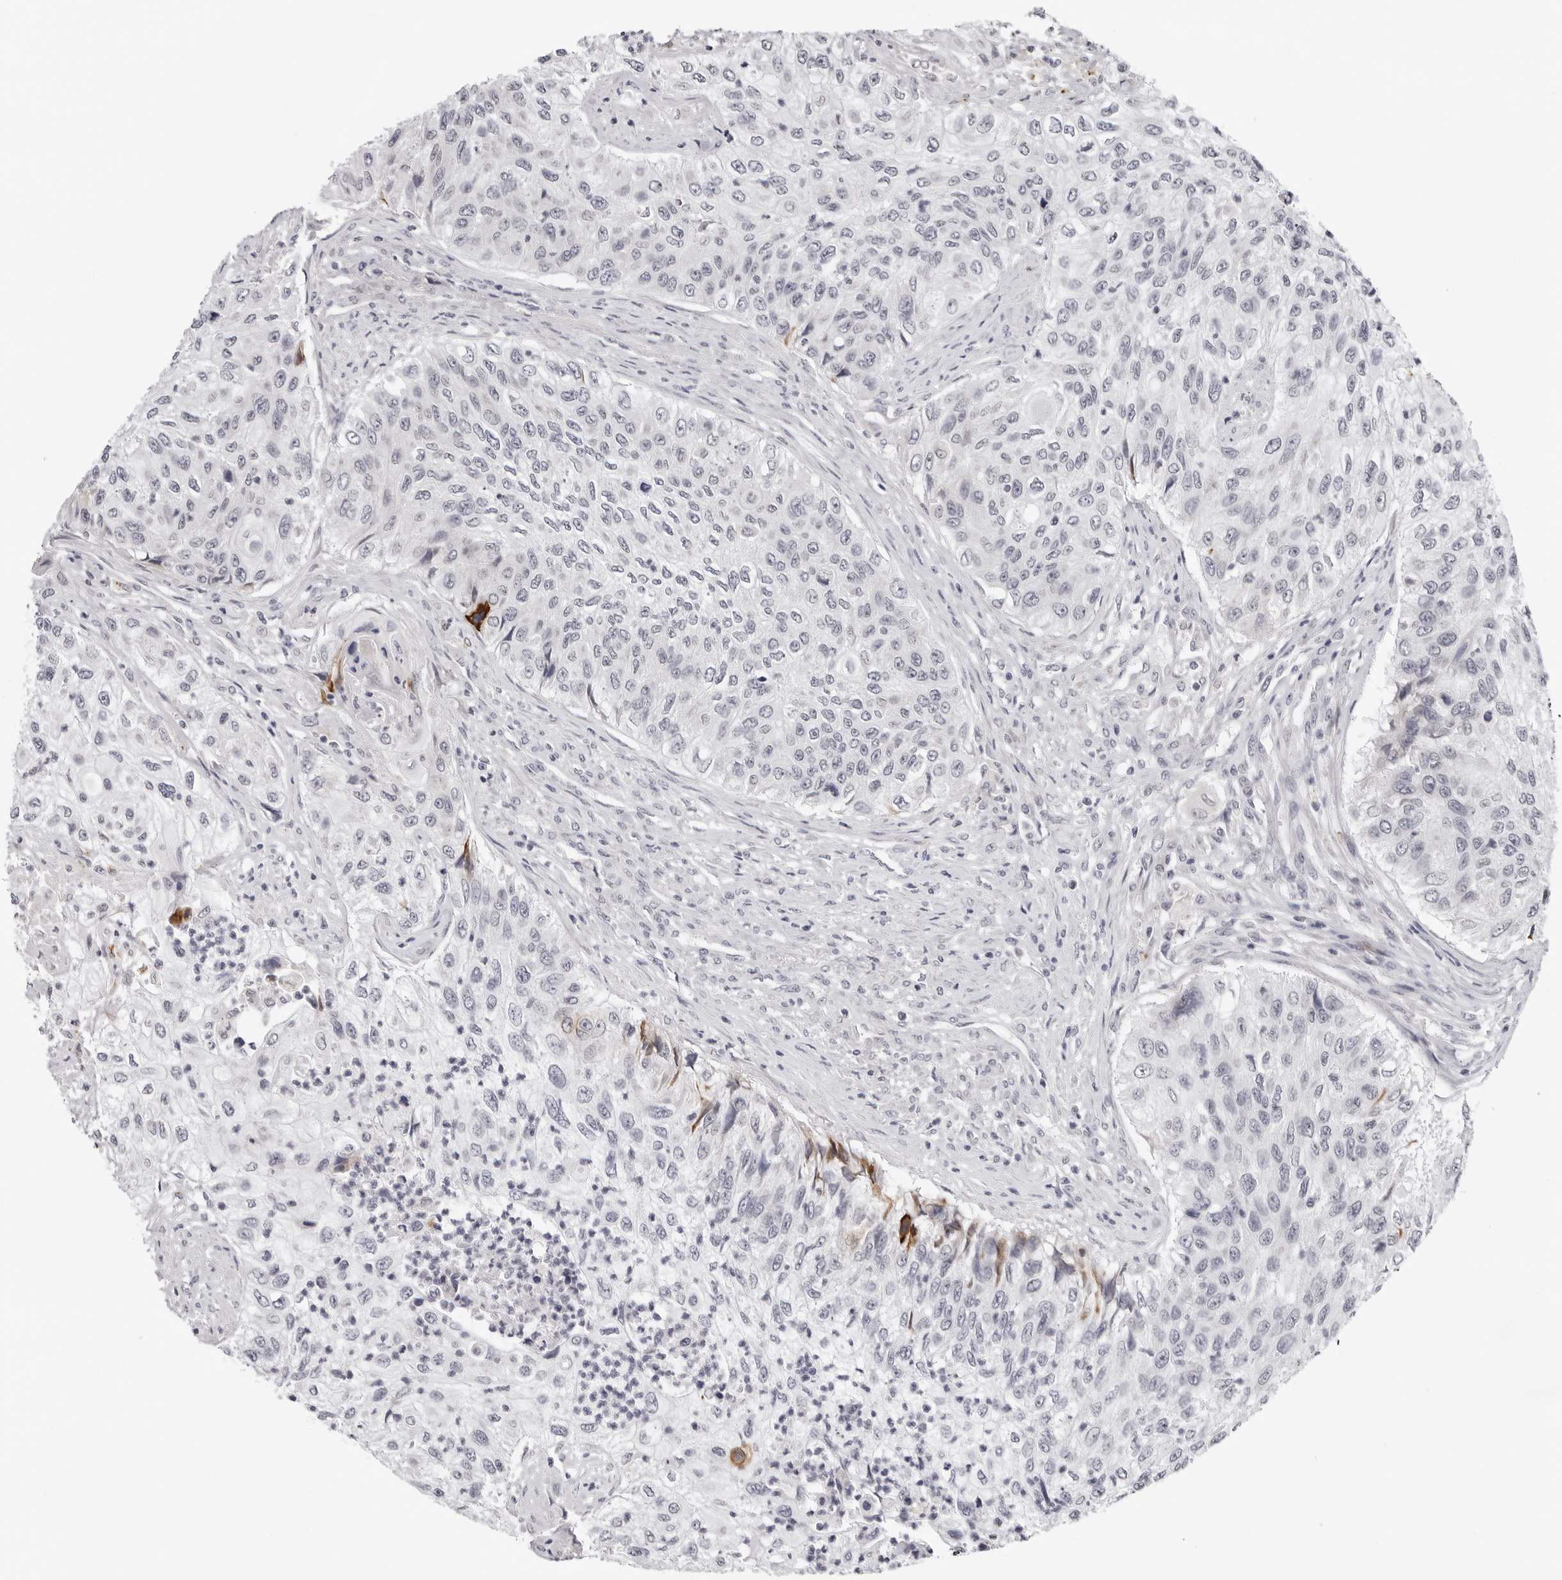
{"staining": {"intensity": "strong", "quantity": "<25%", "location": "cytoplasmic/membranous"}, "tissue": "urothelial cancer", "cell_type": "Tumor cells", "image_type": "cancer", "snomed": [{"axis": "morphology", "description": "Urothelial carcinoma, High grade"}, {"axis": "topography", "description": "Urinary bladder"}], "caption": "There is medium levels of strong cytoplasmic/membranous positivity in tumor cells of urothelial cancer, as demonstrated by immunohistochemical staining (brown color).", "gene": "PRUNE1", "patient": {"sex": "female", "age": 60}}